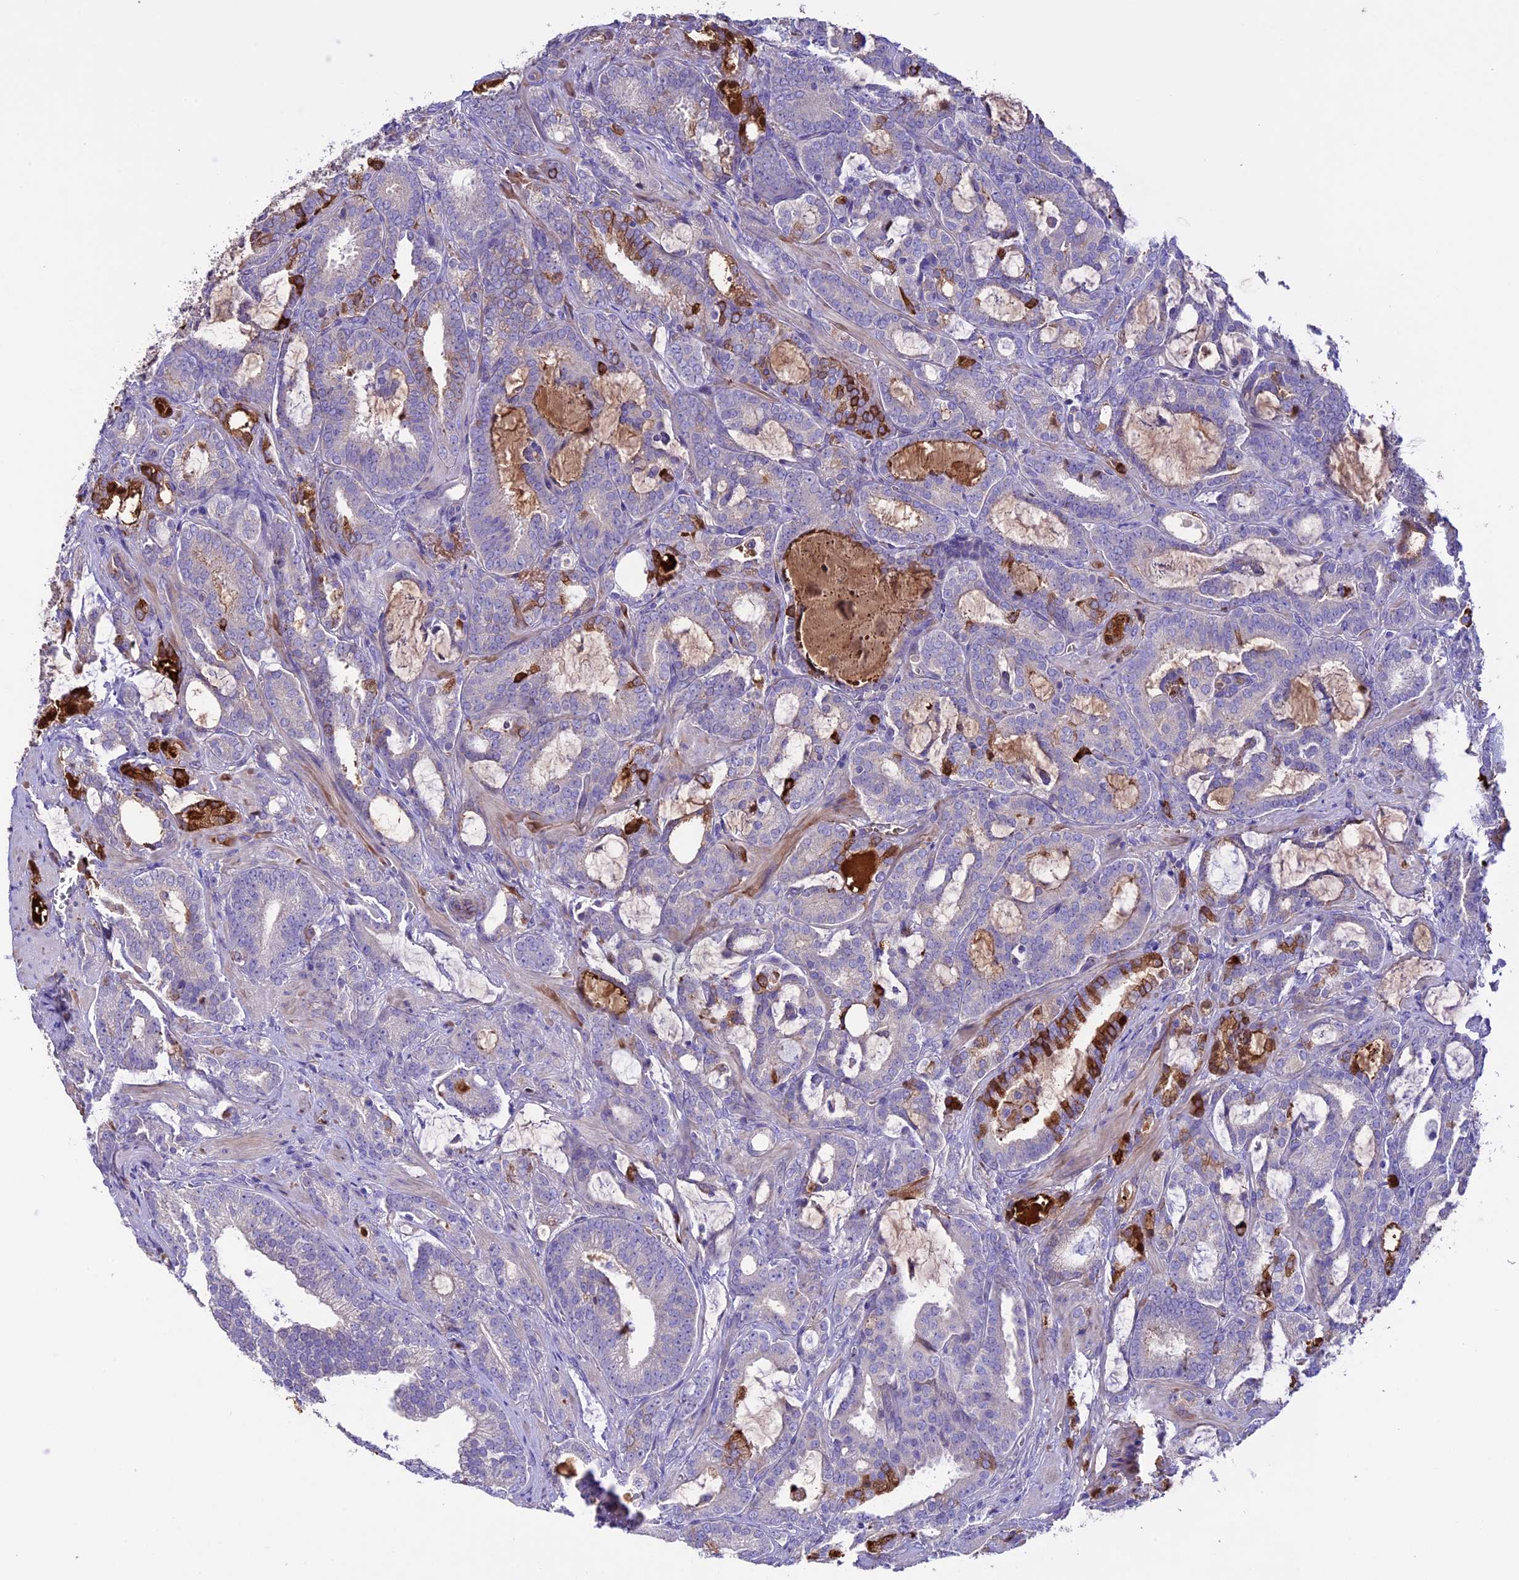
{"staining": {"intensity": "negative", "quantity": "none", "location": "none"}, "tissue": "prostate cancer", "cell_type": "Tumor cells", "image_type": "cancer", "snomed": [{"axis": "morphology", "description": "Adenocarcinoma, High grade"}, {"axis": "topography", "description": "Prostate and seminal vesicle, NOS"}], "caption": "An immunohistochemistry micrograph of prostate cancer is shown. There is no staining in tumor cells of prostate cancer.", "gene": "TCP11L2", "patient": {"sex": "male", "age": 67}}